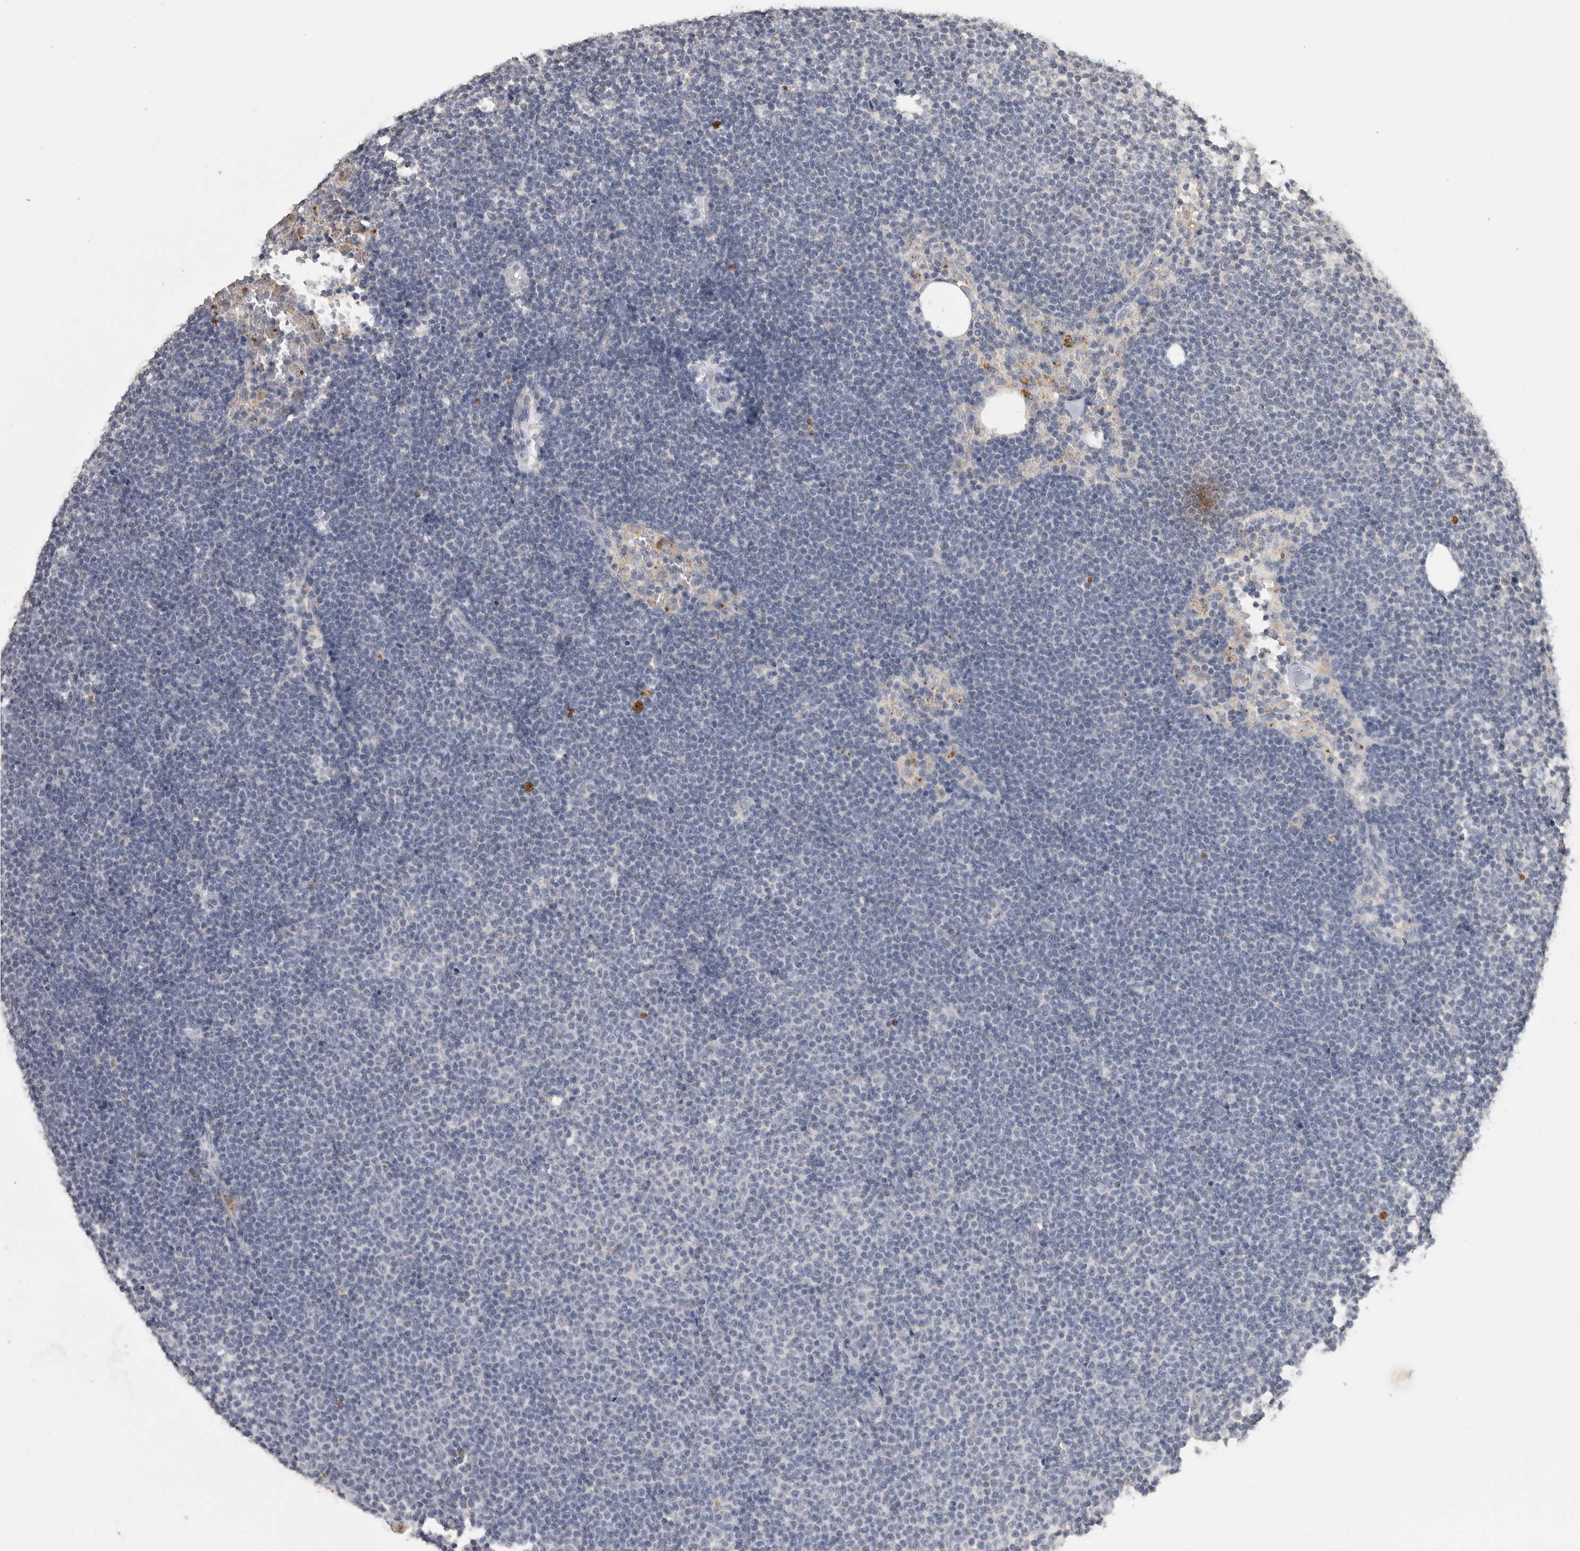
{"staining": {"intensity": "negative", "quantity": "none", "location": "none"}, "tissue": "lymphoma", "cell_type": "Tumor cells", "image_type": "cancer", "snomed": [{"axis": "morphology", "description": "Malignant lymphoma, non-Hodgkin's type, Low grade"}, {"axis": "topography", "description": "Lymph node"}], "caption": "This is an IHC histopathology image of human lymphoma. There is no staining in tumor cells.", "gene": "CNTFR", "patient": {"sex": "female", "age": 53}}